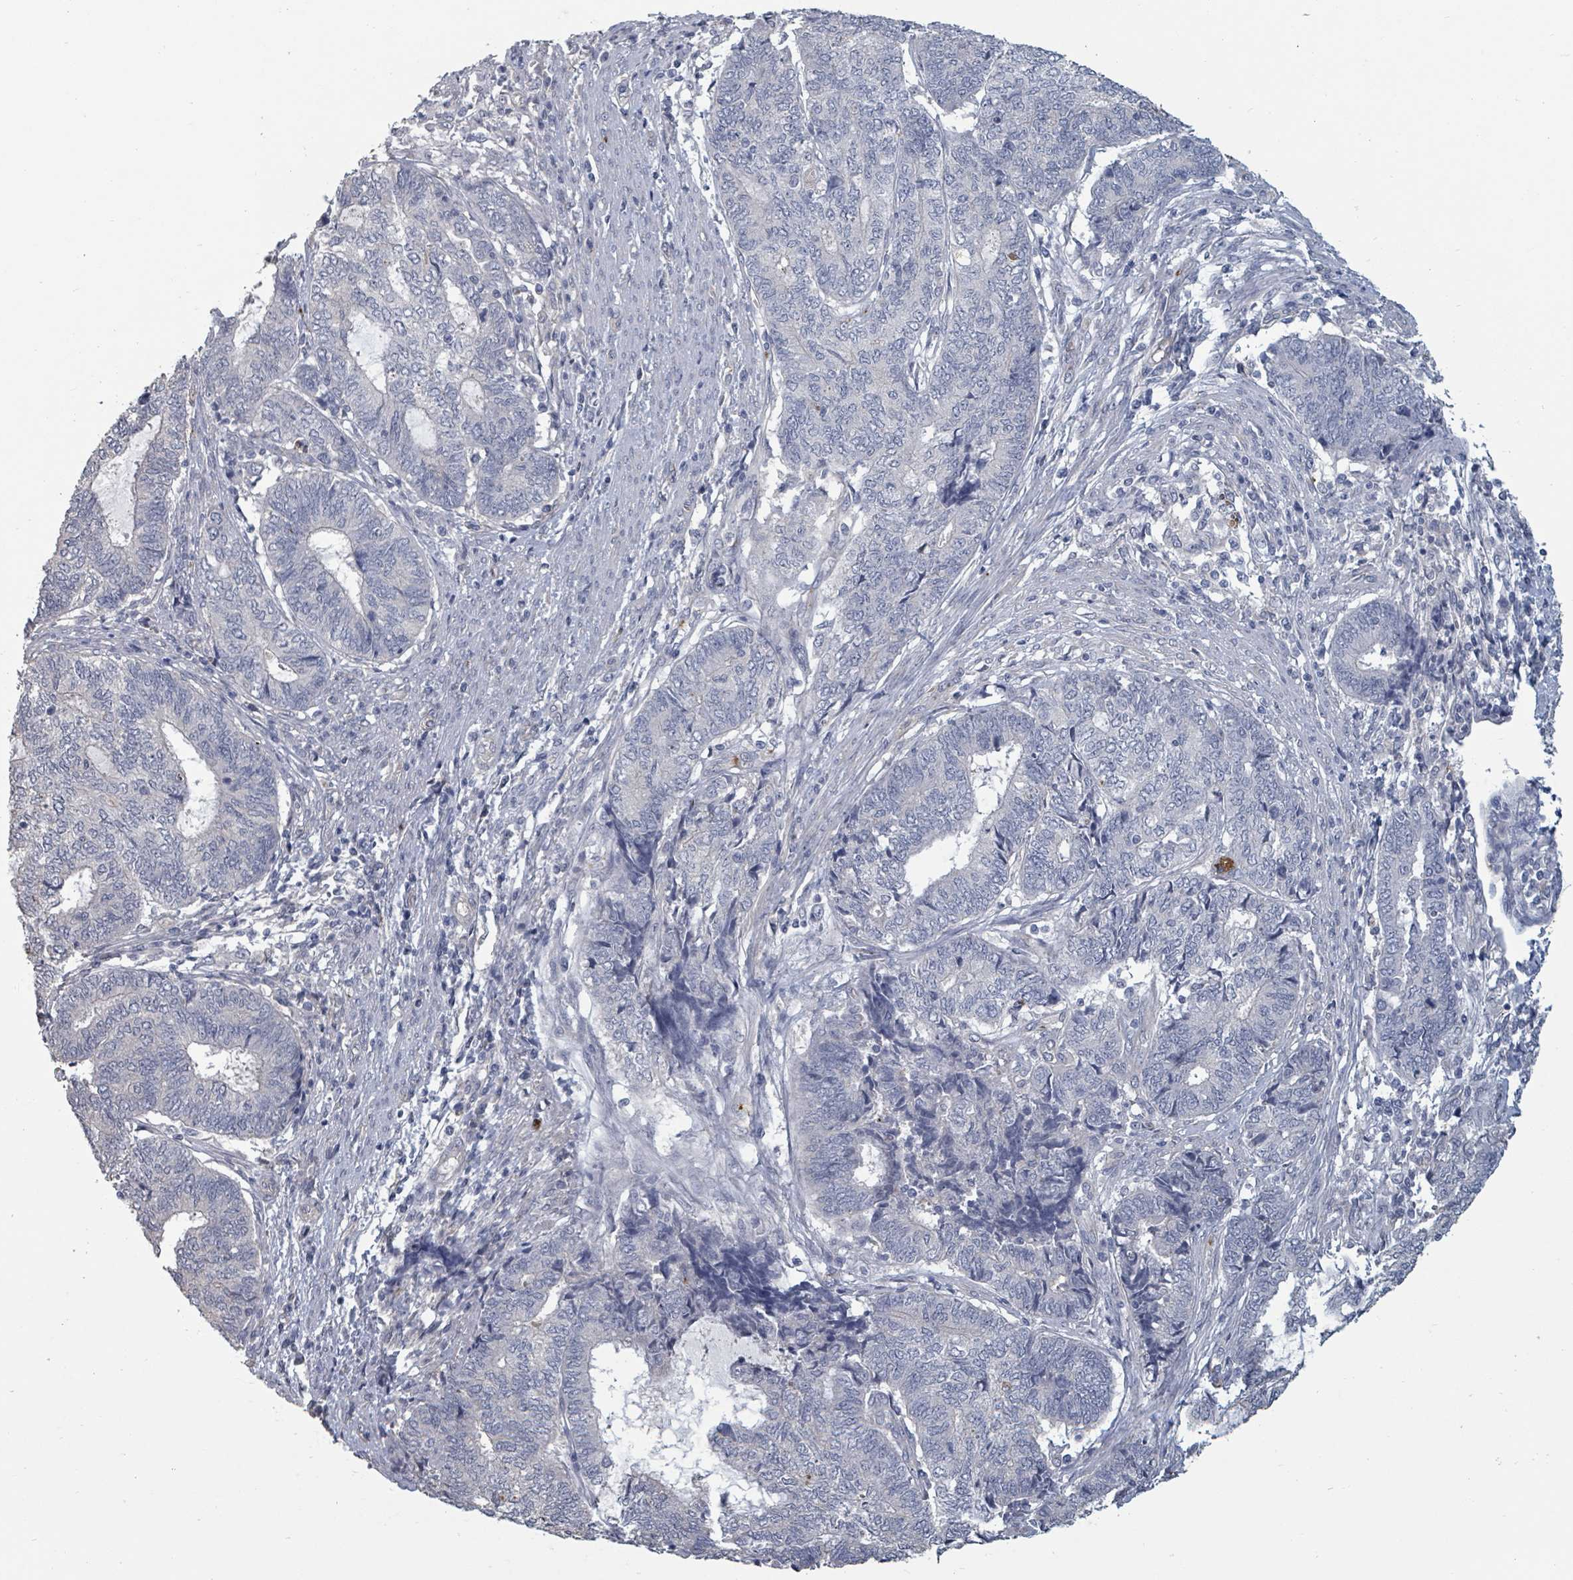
{"staining": {"intensity": "negative", "quantity": "none", "location": "none"}, "tissue": "endometrial cancer", "cell_type": "Tumor cells", "image_type": "cancer", "snomed": [{"axis": "morphology", "description": "Adenocarcinoma, NOS"}, {"axis": "topography", "description": "Uterus"}, {"axis": "topography", "description": "Endometrium"}], "caption": "The IHC image has no significant expression in tumor cells of endometrial cancer (adenocarcinoma) tissue. Nuclei are stained in blue.", "gene": "PLAUR", "patient": {"sex": "female", "age": 70}}